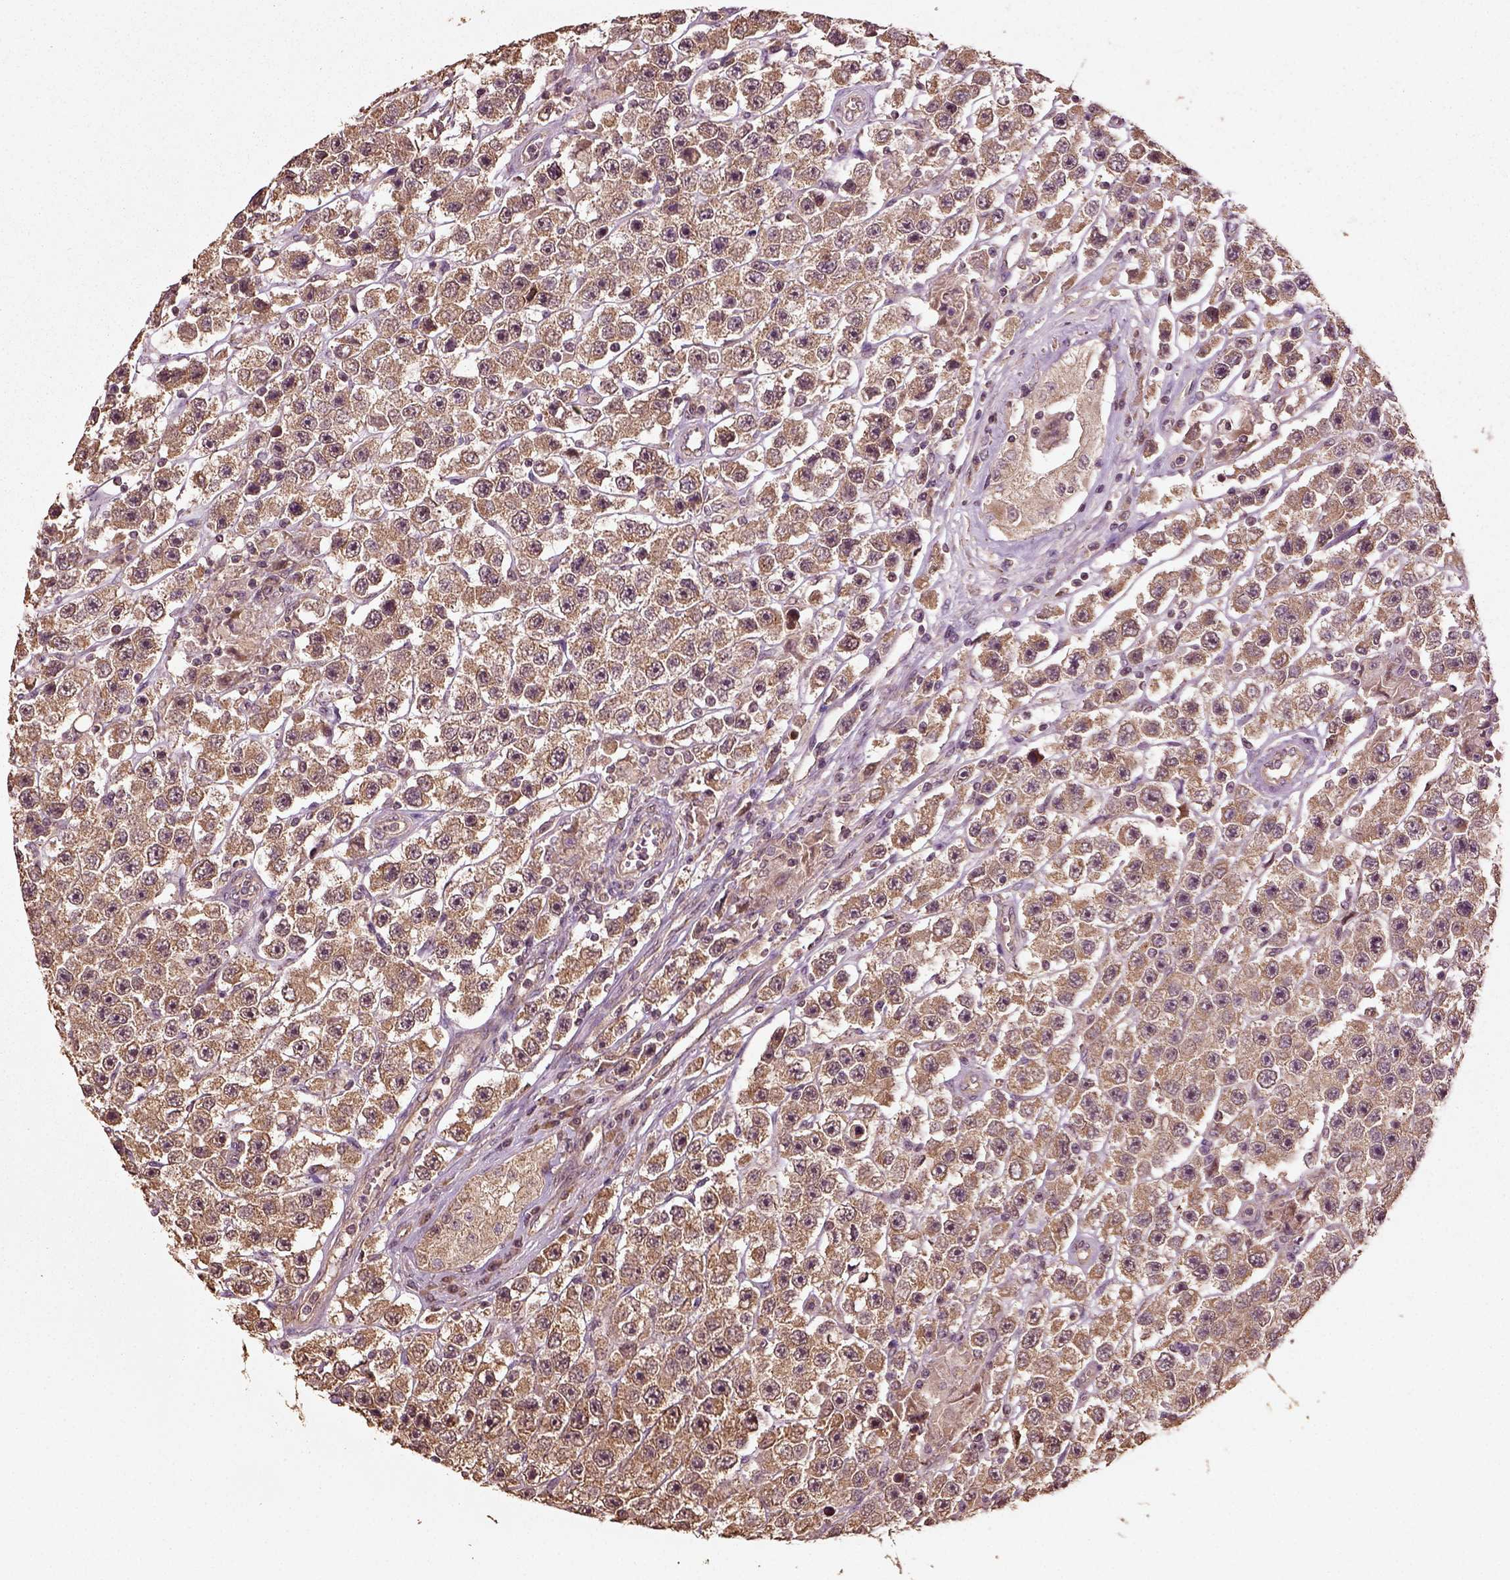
{"staining": {"intensity": "moderate", "quantity": ">75%", "location": "cytoplasmic/membranous"}, "tissue": "testis cancer", "cell_type": "Tumor cells", "image_type": "cancer", "snomed": [{"axis": "morphology", "description": "Seminoma, NOS"}, {"axis": "topography", "description": "Testis"}], "caption": "Protein positivity by IHC demonstrates moderate cytoplasmic/membranous staining in approximately >75% of tumor cells in testis seminoma.", "gene": "ERV3-1", "patient": {"sex": "male", "age": 45}}